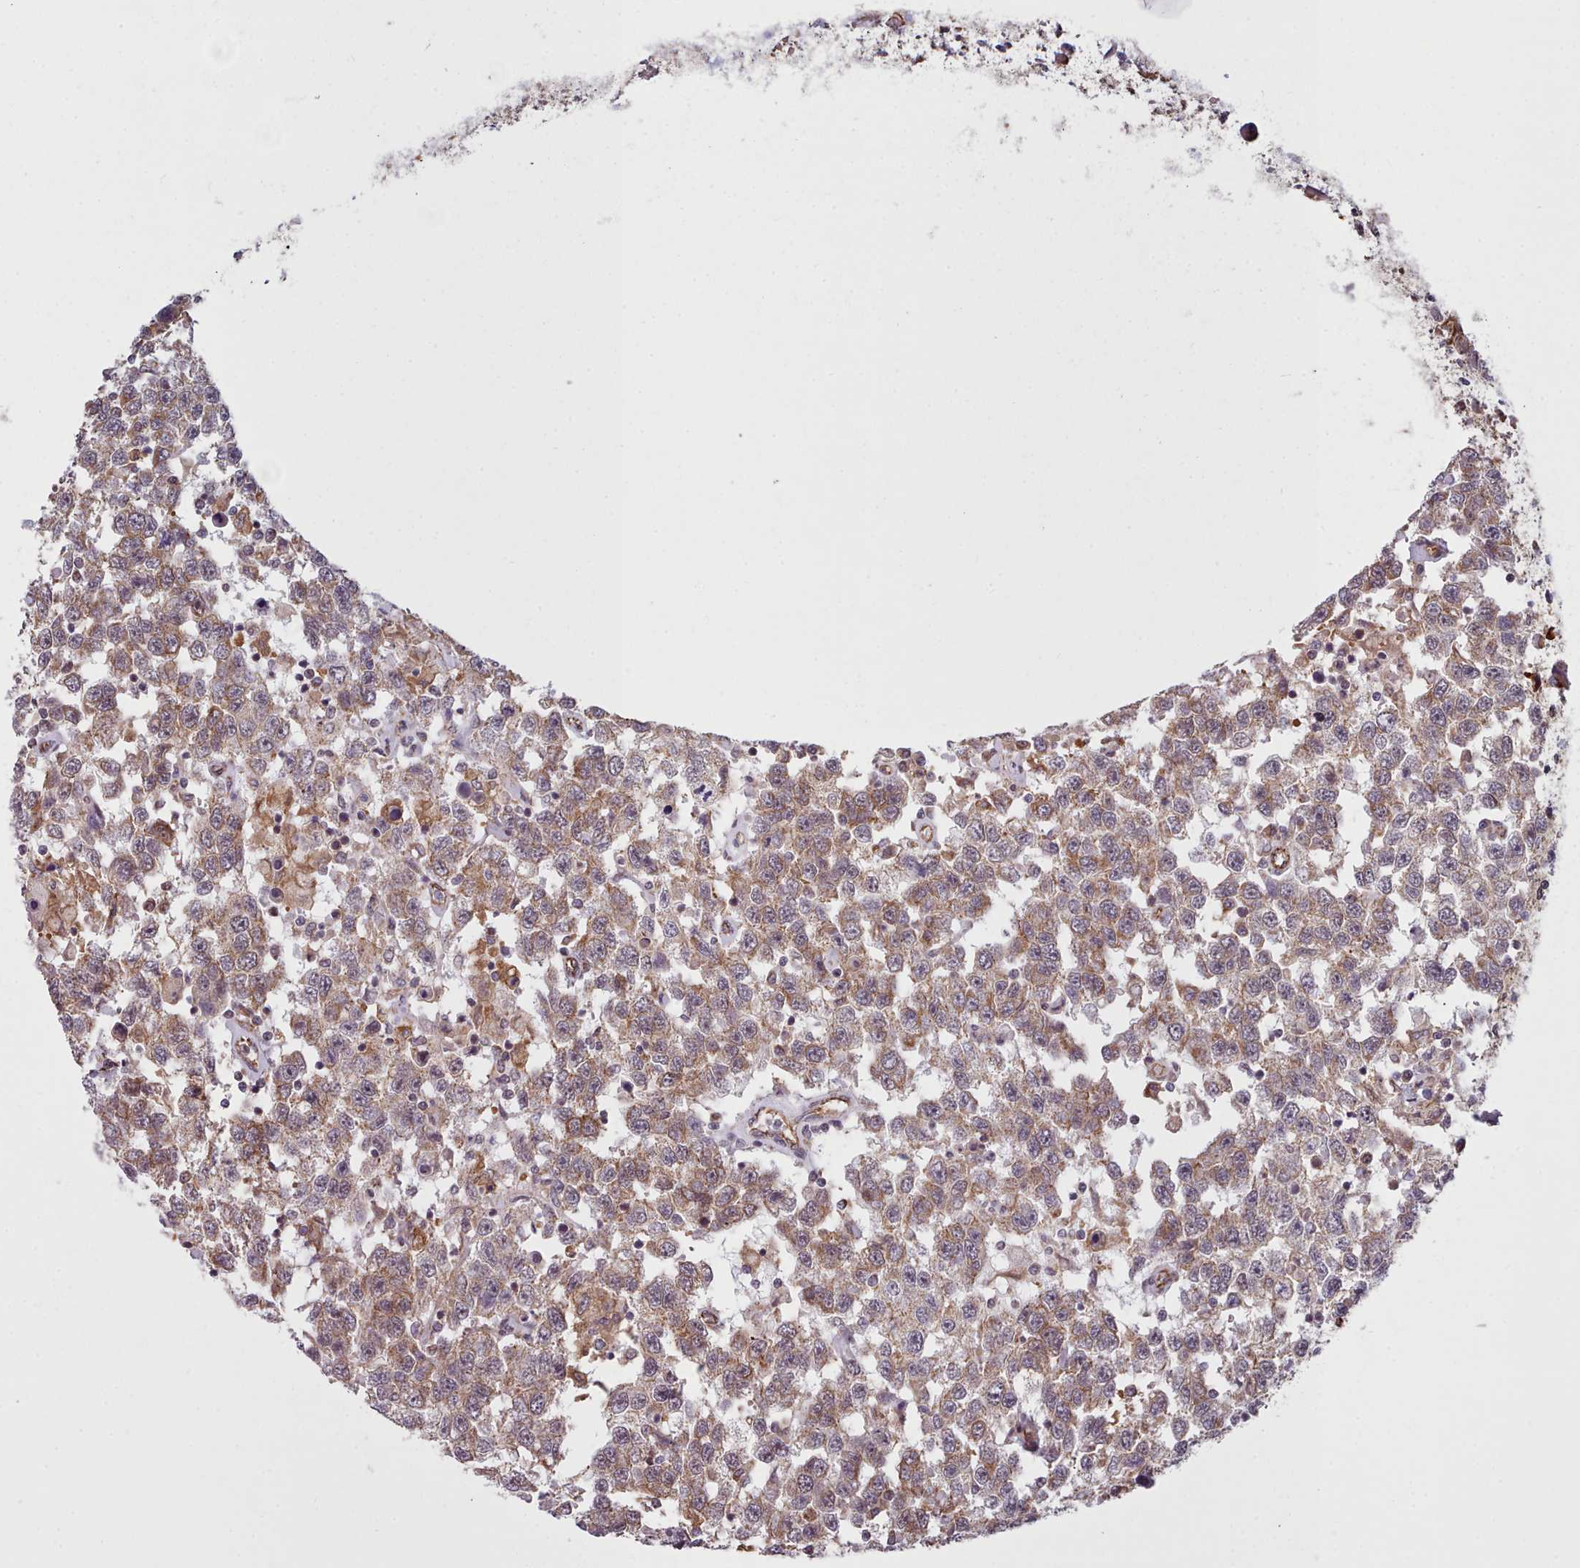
{"staining": {"intensity": "weak", "quantity": ">75%", "location": "cytoplasmic/membranous"}, "tissue": "testis cancer", "cell_type": "Tumor cells", "image_type": "cancer", "snomed": [{"axis": "morphology", "description": "Seminoma, NOS"}, {"axis": "topography", "description": "Testis"}], "caption": "IHC staining of testis seminoma, which exhibits low levels of weak cytoplasmic/membranous staining in about >75% of tumor cells indicating weak cytoplasmic/membranous protein staining. The staining was performed using DAB (brown) for protein detection and nuclei were counterstained in hematoxylin (blue).", "gene": "MRPL46", "patient": {"sex": "male", "age": 41}}